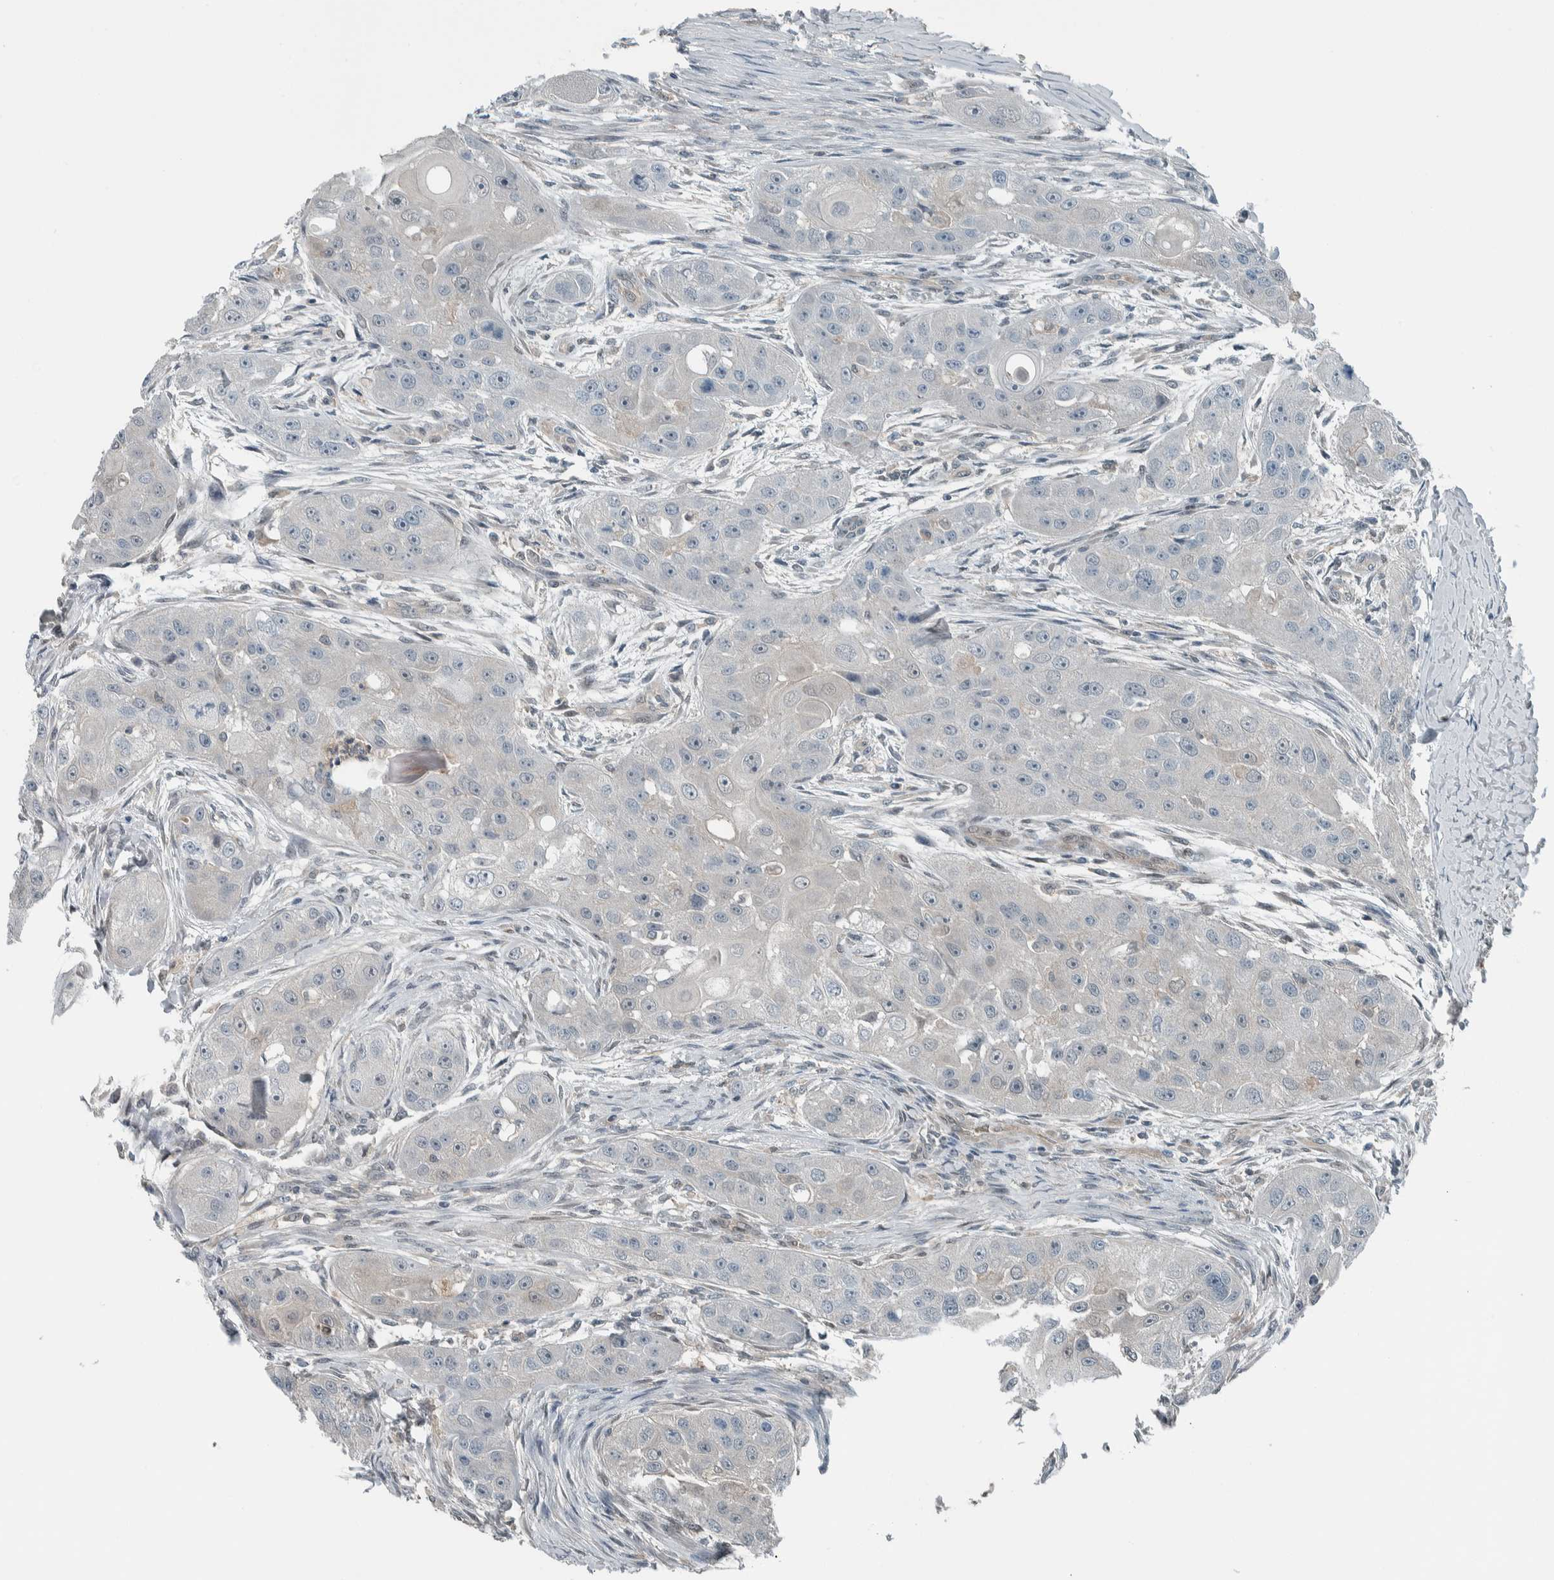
{"staining": {"intensity": "negative", "quantity": "none", "location": "none"}, "tissue": "head and neck cancer", "cell_type": "Tumor cells", "image_type": "cancer", "snomed": [{"axis": "morphology", "description": "Normal tissue, NOS"}, {"axis": "morphology", "description": "Squamous cell carcinoma, NOS"}, {"axis": "topography", "description": "Skeletal muscle"}, {"axis": "topography", "description": "Head-Neck"}], "caption": "DAB (3,3'-diaminobenzidine) immunohistochemical staining of head and neck squamous cell carcinoma shows no significant staining in tumor cells.", "gene": "ALAD", "patient": {"sex": "male", "age": 51}}